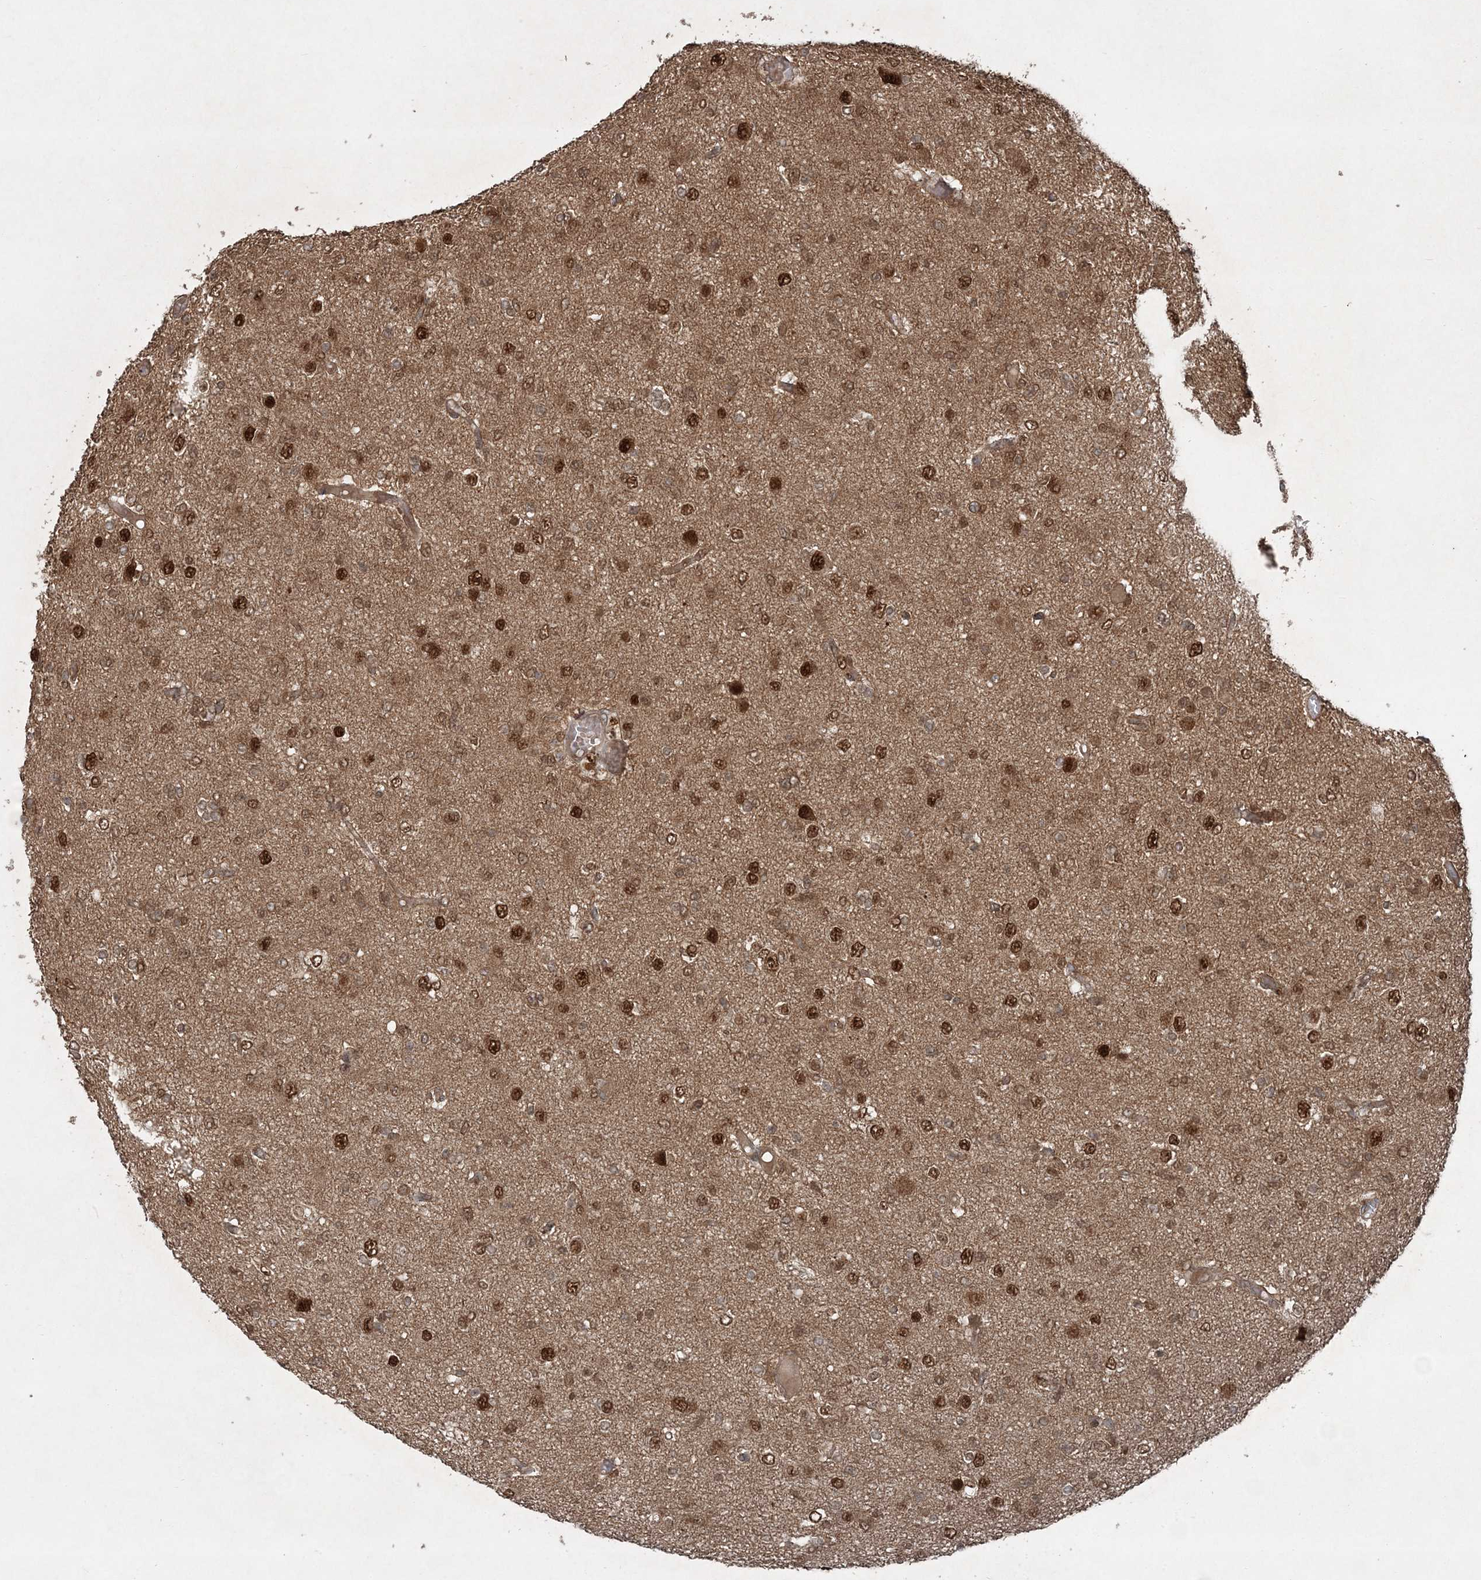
{"staining": {"intensity": "strong", "quantity": ">75%", "location": "cytoplasmic/membranous,nuclear"}, "tissue": "glioma", "cell_type": "Tumor cells", "image_type": "cancer", "snomed": [{"axis": "morphology", "description": "Glioma, malignant, High grade"}, {"axis": "topography", "description": "Brain"}], "caption": "IHC (DAB) staining of human glioma reveals strong cytoplasmic/membranous and nuclear protein expression in about >75% of tumor cells.", "gene": "FBXL17", "patient": {"sex": "female", "age": 59}}